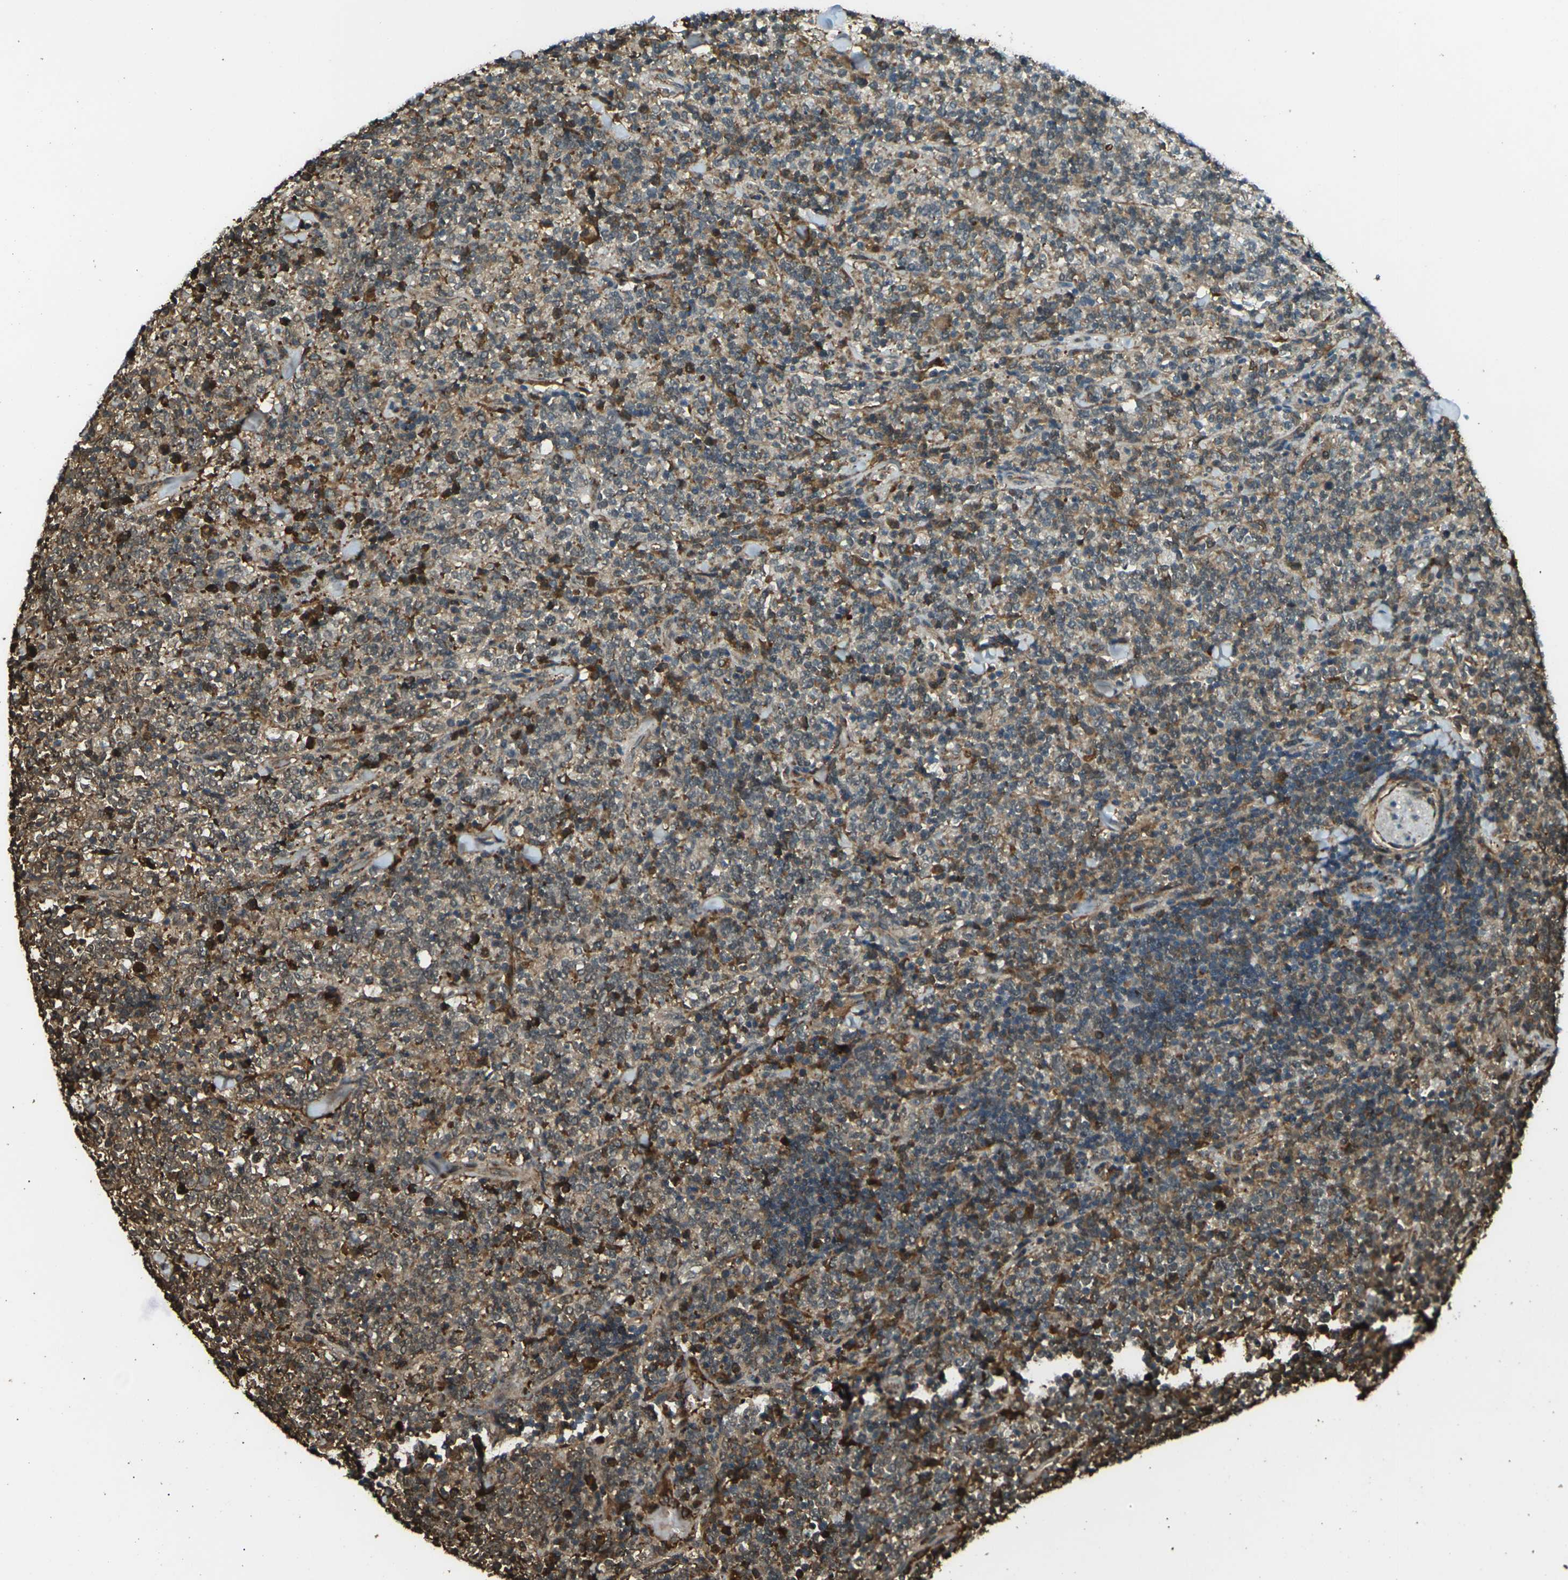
{"staining": {"intensity": "moderate", "quantity": ">75%", "location": "cytoplasmic/membranous,nuclear"}, "tissue": "lymphoma", "cell_type": "Tumor cells", "image_type": "cancer", "snomed": [{"axis": "morphology", "description": "Malignant lymphoma, non-Hodgkin's type, High grade"}, {"axis": "topography", "description": "Soft tissue"}], "caption": "Approximately >75% of tumor cells in malignant lymphoma, non-Hodgkin's type (high-grade) demonstrate moderate cytoplasmic/membranous and nuclear protein positivity as visualized by brown immunohistochemical staining.", "gene": "CYP1B1", "patient": {"sex": "male", "age": 18}}